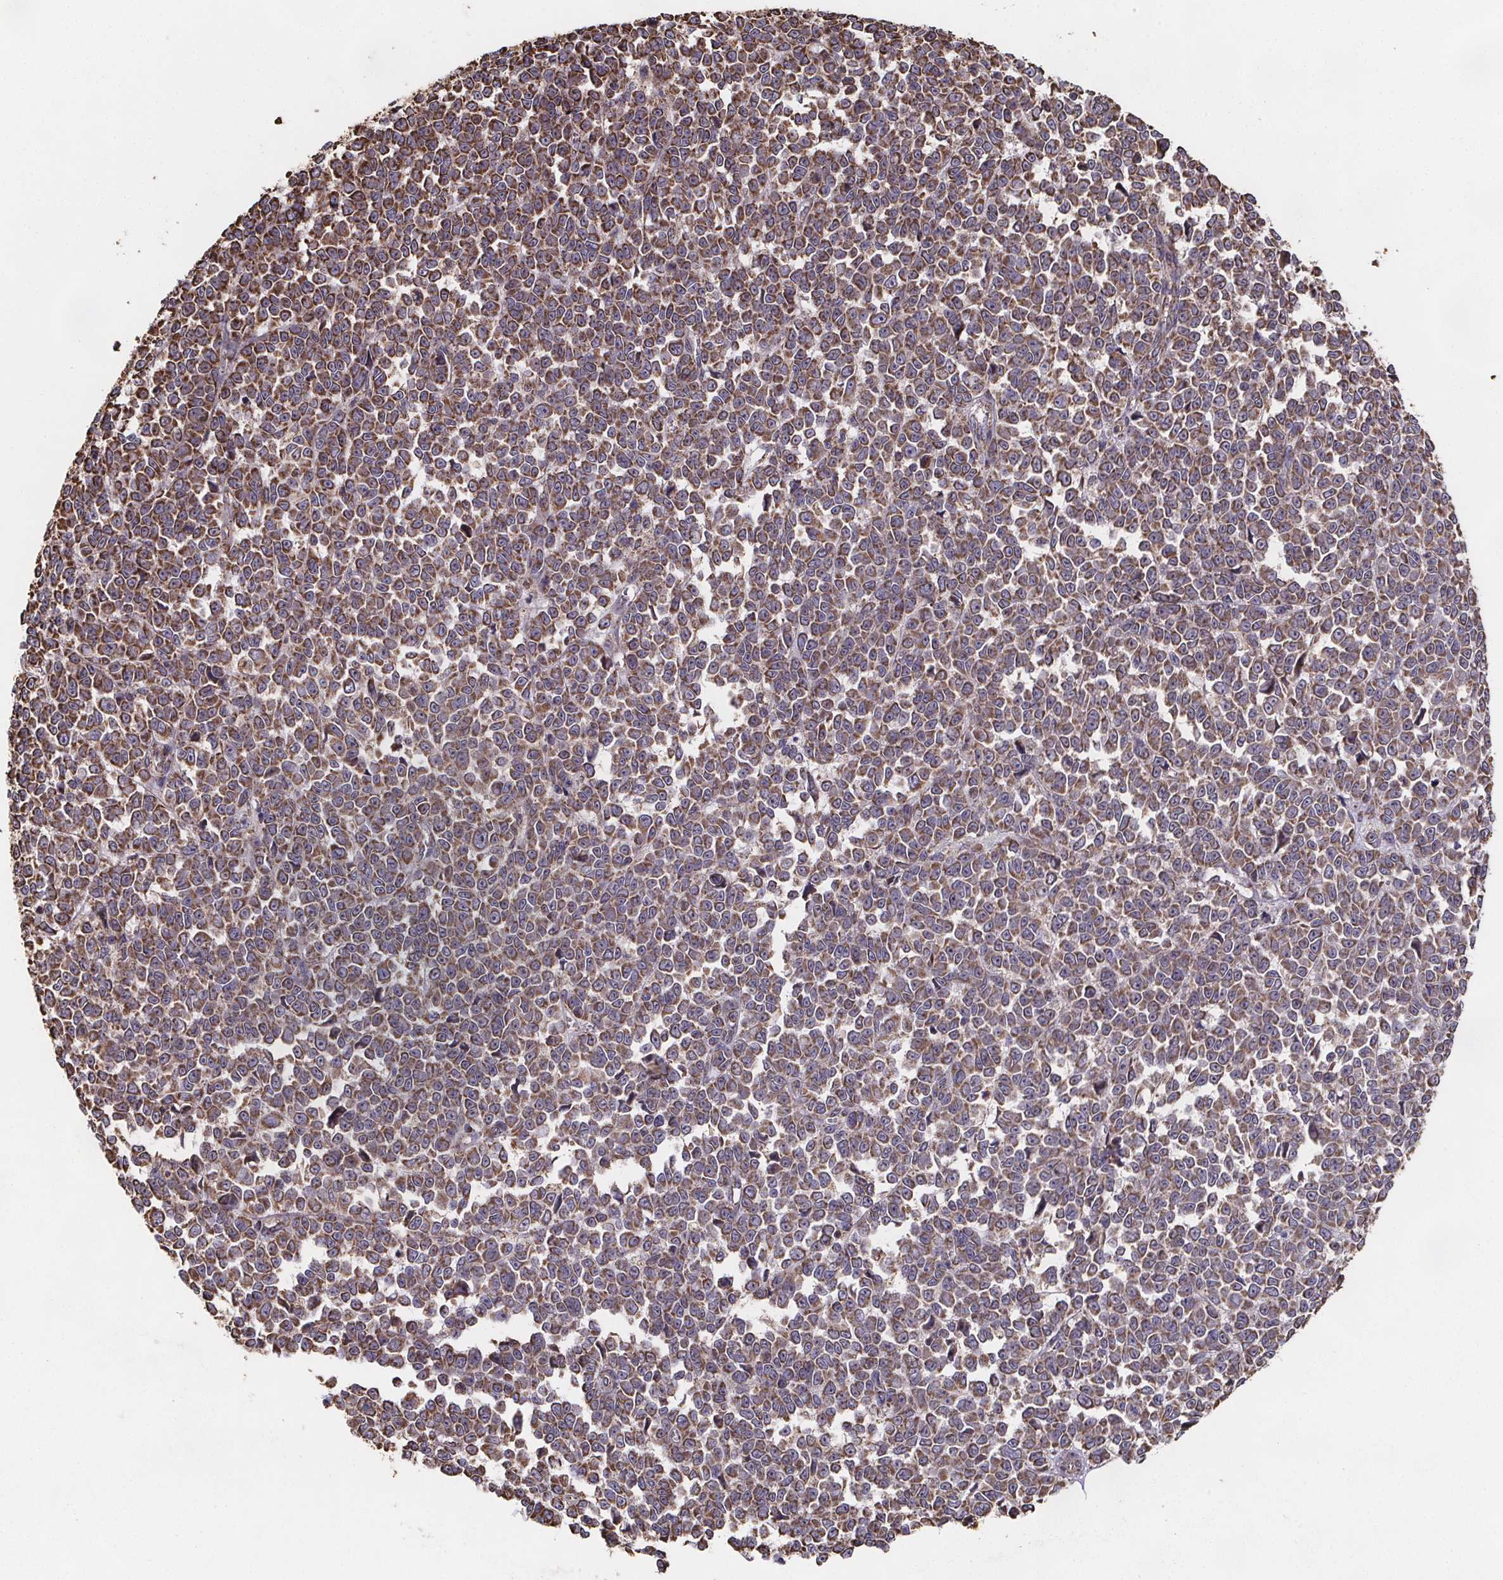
{"staining": {"intensity": "moderate", "quantity": ">75%", "location": "cytoplasmic/membranous"}, "tissue": "melanoma", "cell_type": "Tumor cells", "image_type": "cancer", "snomed": [{"axis": "morphology", "description": "Malignant melanoma, NOS"}, {"axis": "topography", "description": "Skin"}], "caption": "Melanoma tissue exhibits moderate cytoplasmic/membranous staining in about >75% of tumor cells", "gene": "SLC35D2", "patient": {"sex": "female", "age": 95}}